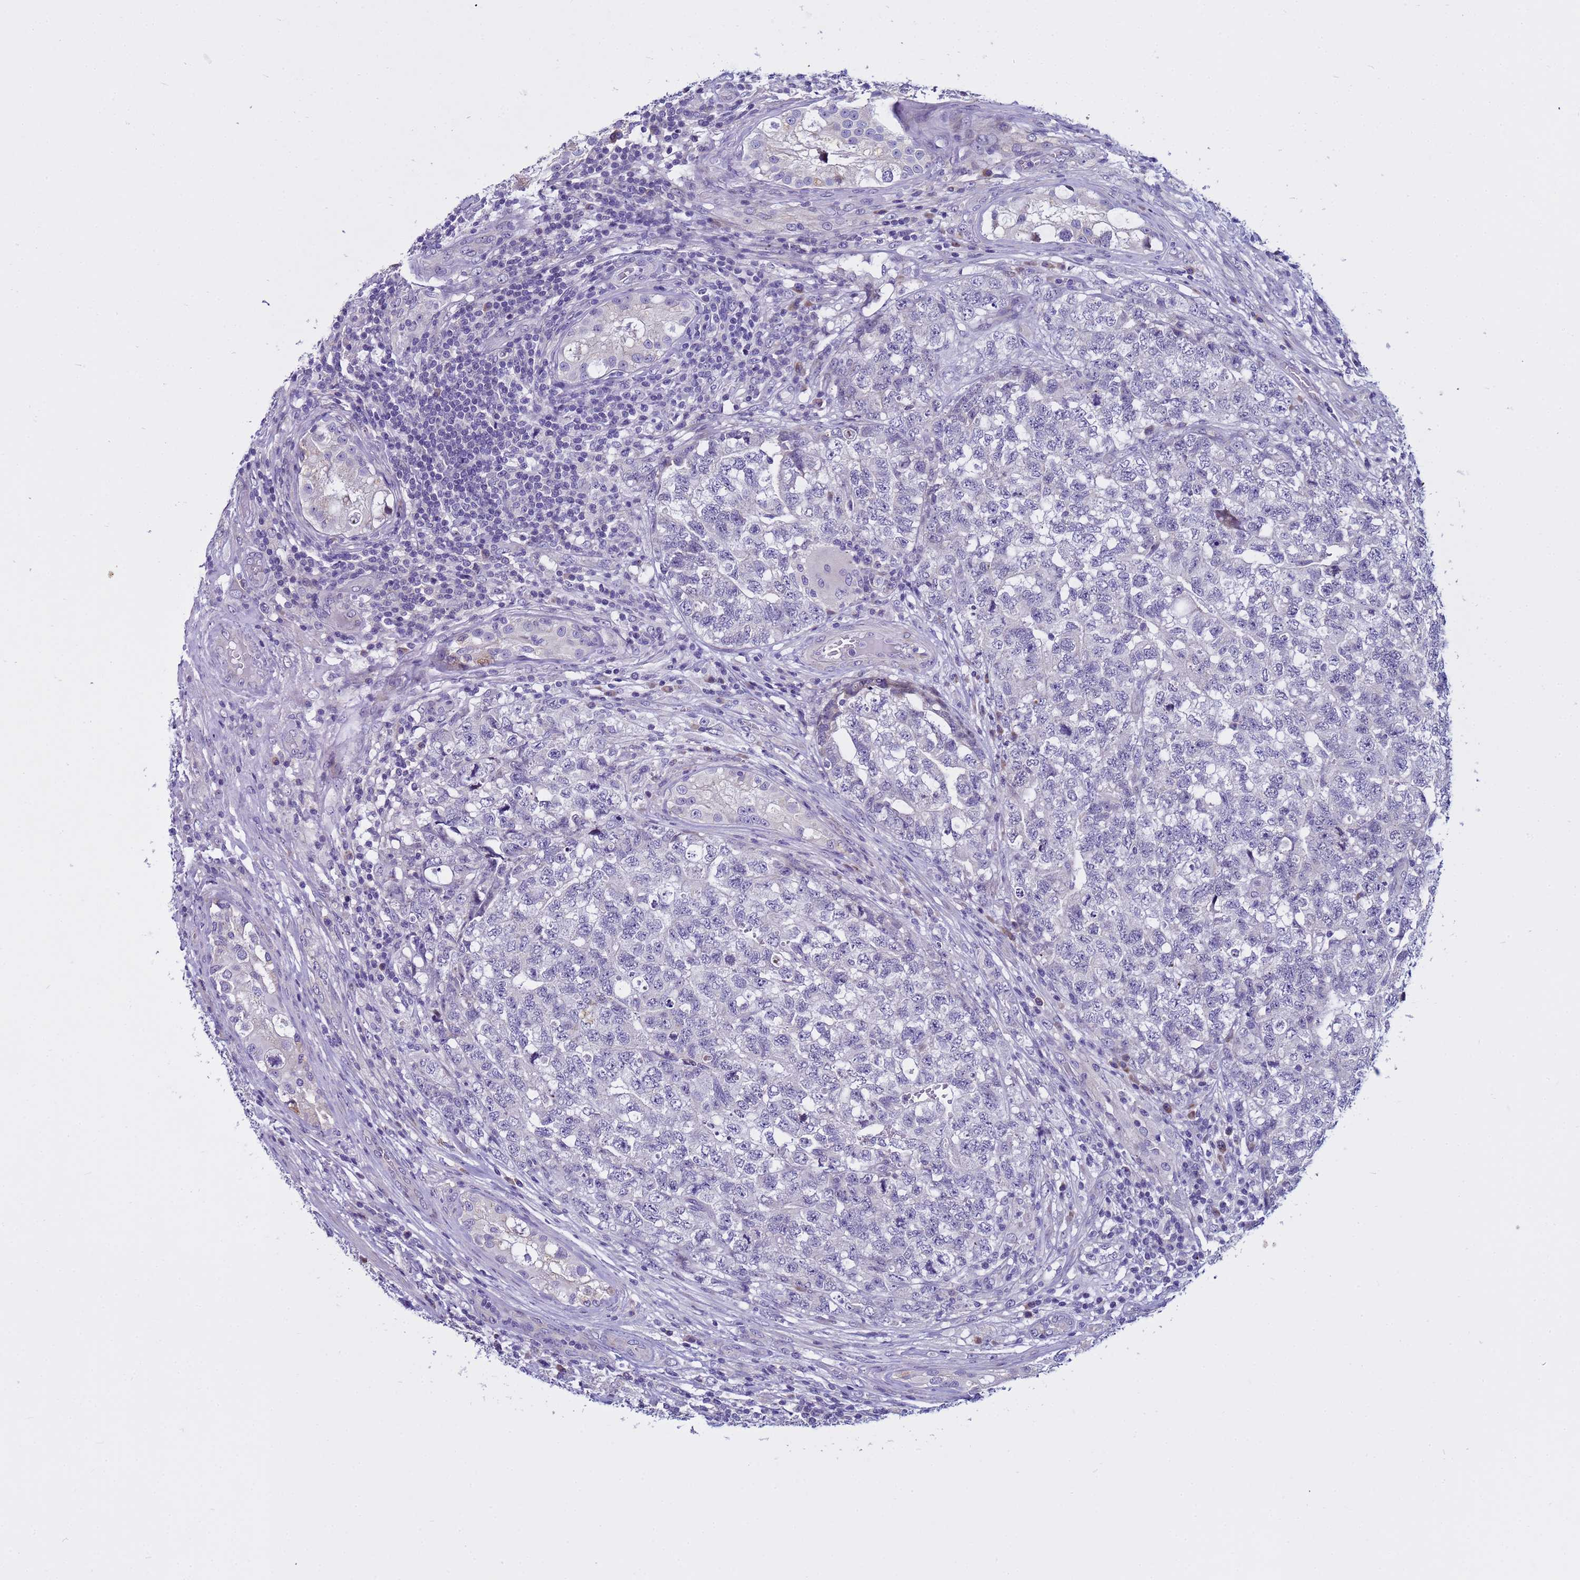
{"staining": {"intensity": "negative", "quantity": "none", "location": "none"}, "tissue": "testis cancer", "cell_type": "Tumor cells", "image_type": "cancer", "snomed": [{"axis": "morphology", "description": "Carcinoma, Embryonal, NOS"}, {"axis": "topography", "description": "Testis"}], "caption": "DAB (3,3'-diaminobenzidine) immunohistochemical staining of human embryonal carcinoma (testis) shows no significant staining in tumor cells.", "gene": "IGSF11", "patient": {"sex": "male", "age": 31}}